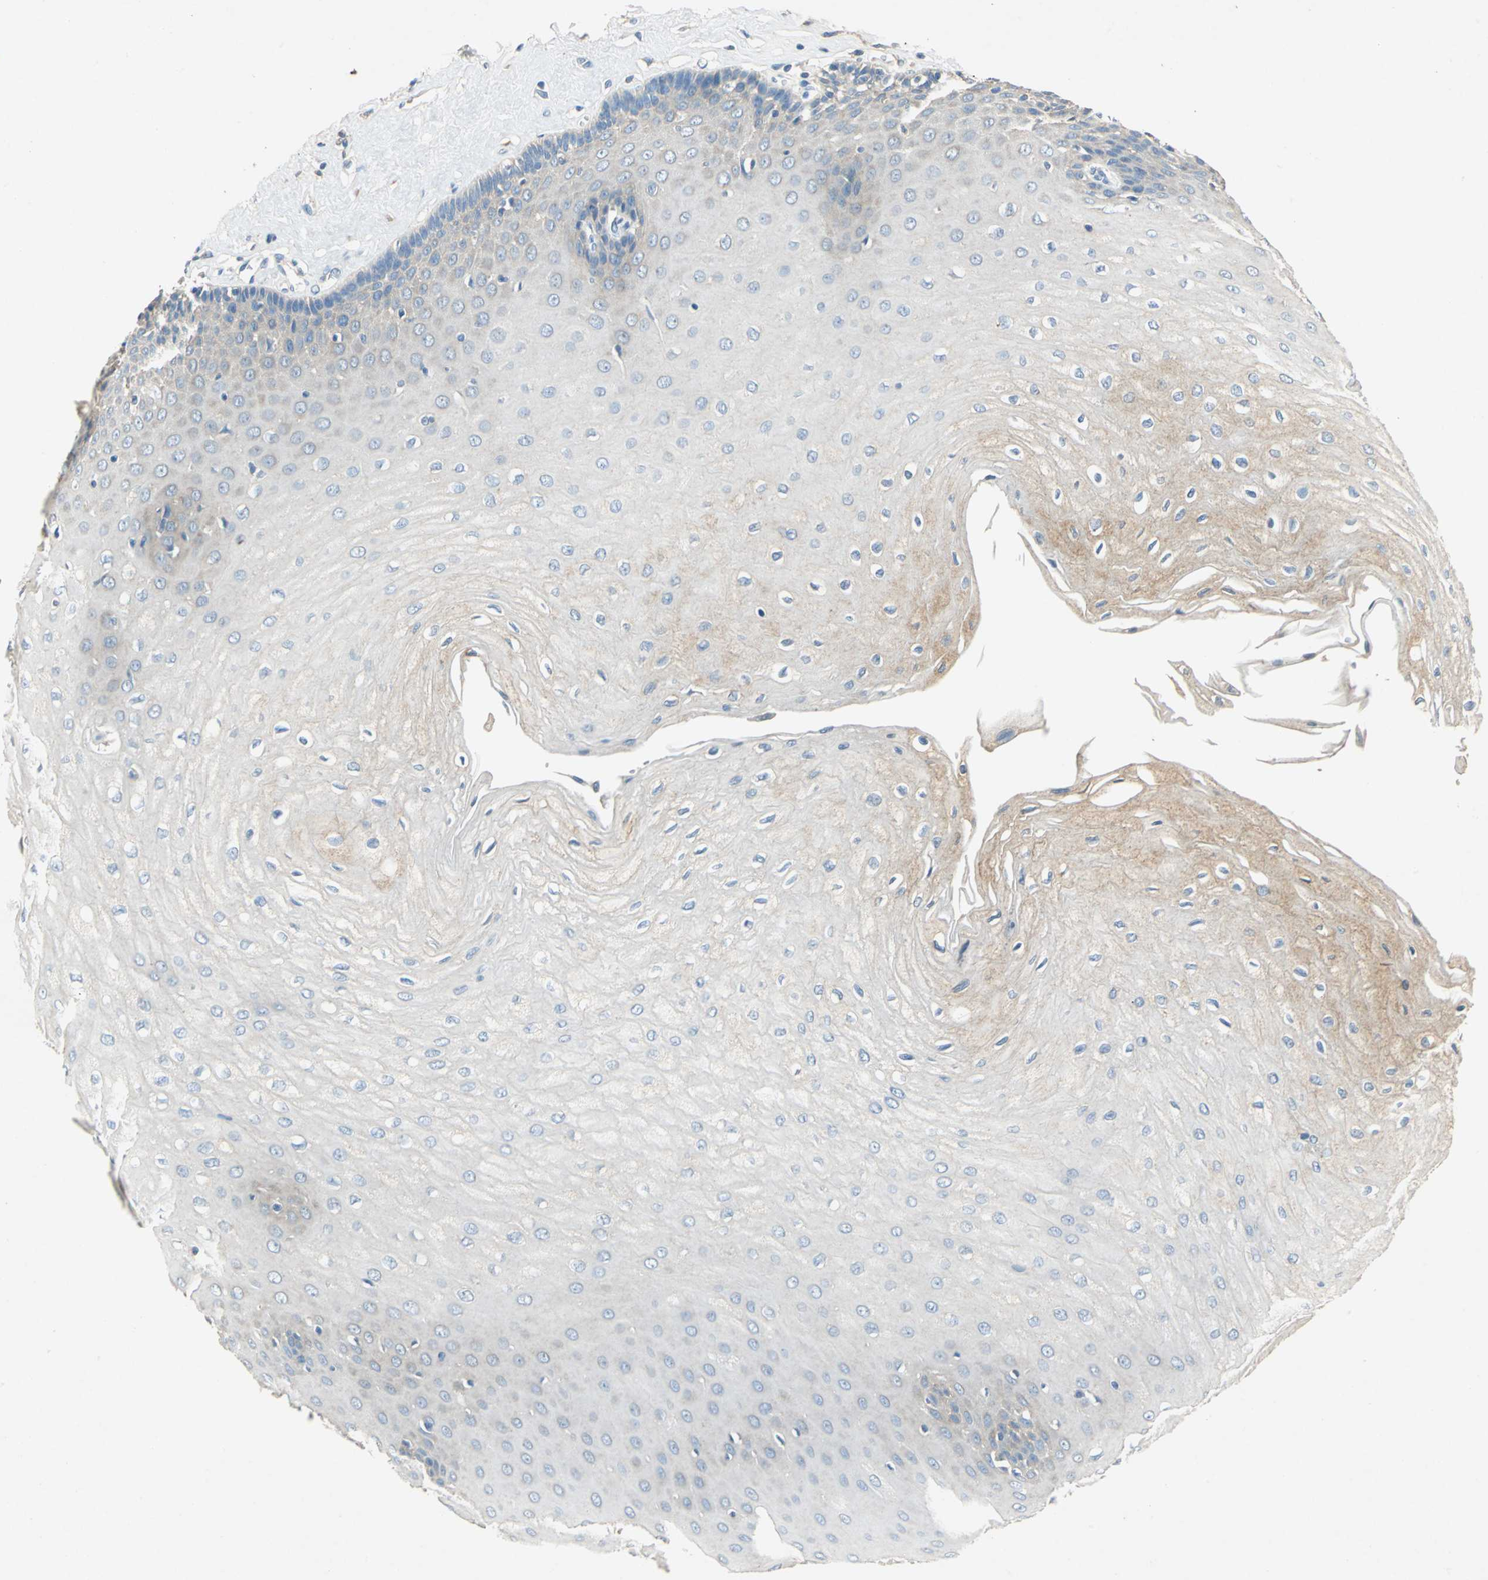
{"staining": {"intensity": "weak", "quantity": "25%-75%", "location": "cytoplasmic/membranous"}, "tissue": "esophagus", "cell_type": "Squamous epithelial cells", "image_type": "normal", "snomed": [{"axis": "morphology", "description": "Normal tissue, NOS"}, {"axis": "morphology", "description": "Squamous cell carcinoma, NOS"}, {"axis": "topography", "description": "Esophagus"}], "caption": "A micrograph showing weak cytoplasmic/membranous positivity in approximately 25%-75% of squamous epithelial cells in benign esophagus, as visualized by brown immunohistochemical staining.", "gene": "ADAMTS5", "patient": {"sex": "male", "age": 65}}